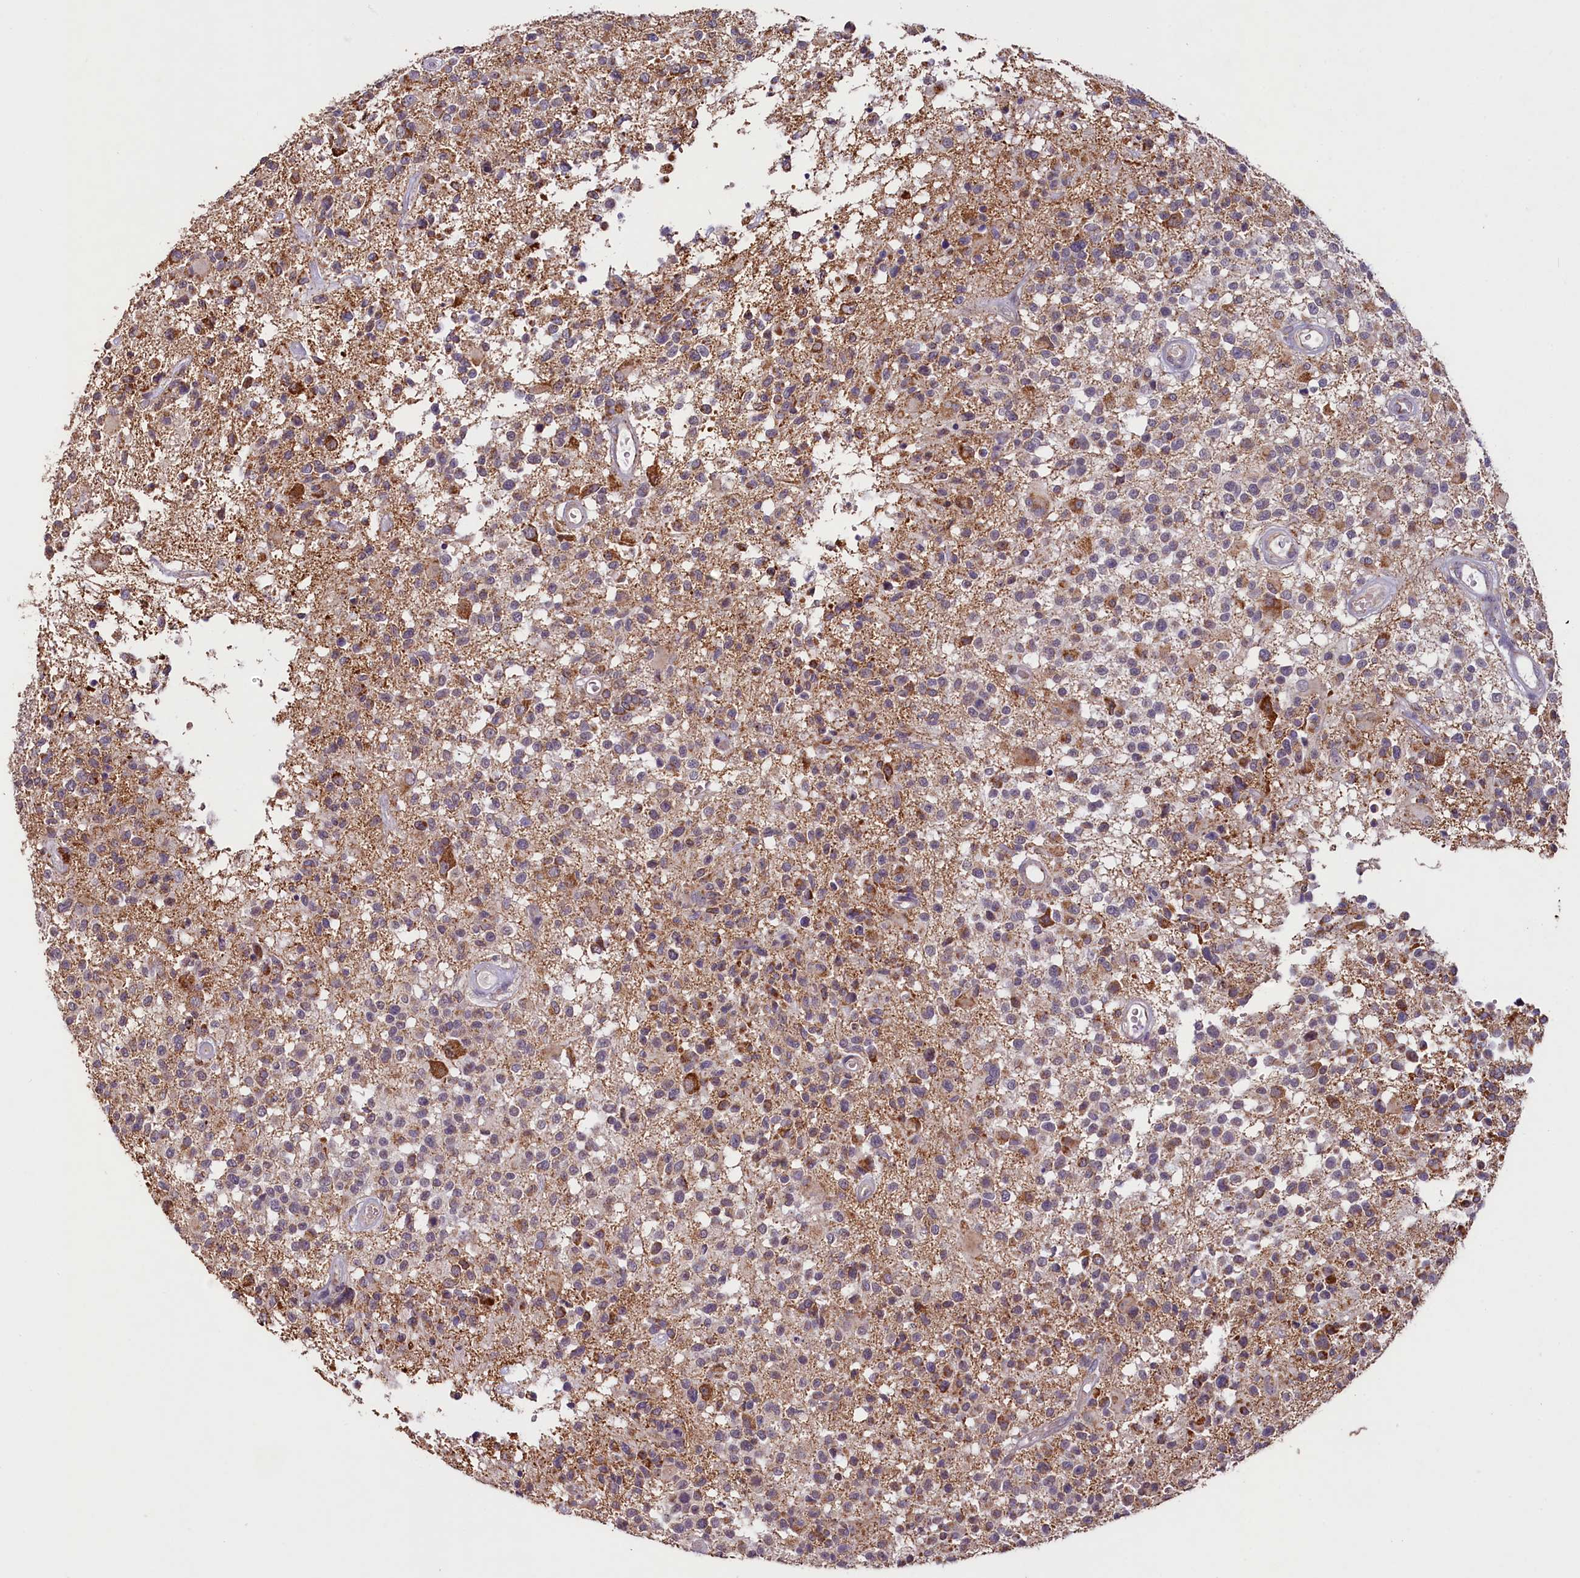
{"staining": {"intensity": "weak", "quantity": "25%-75%", "location": "cytoplasmic/membranous"}, "tissue": "glioma", "cell_type": "Tumor cells", "image_type": "cancer", "snomed": [{"axis": "morphology", "description": "Glioma, malignant, High grade"}, {"axis": "morphology", "description": "Glioblastoma, NOS"}, {"axis": "topography", "description": "Brain"}], "caption": "Human glioblastoma stained with a protein marker demonstrates weak staining in tumor cells.", "gene": "PDE6D", "patient": {"sex": "male", "age": 60}}